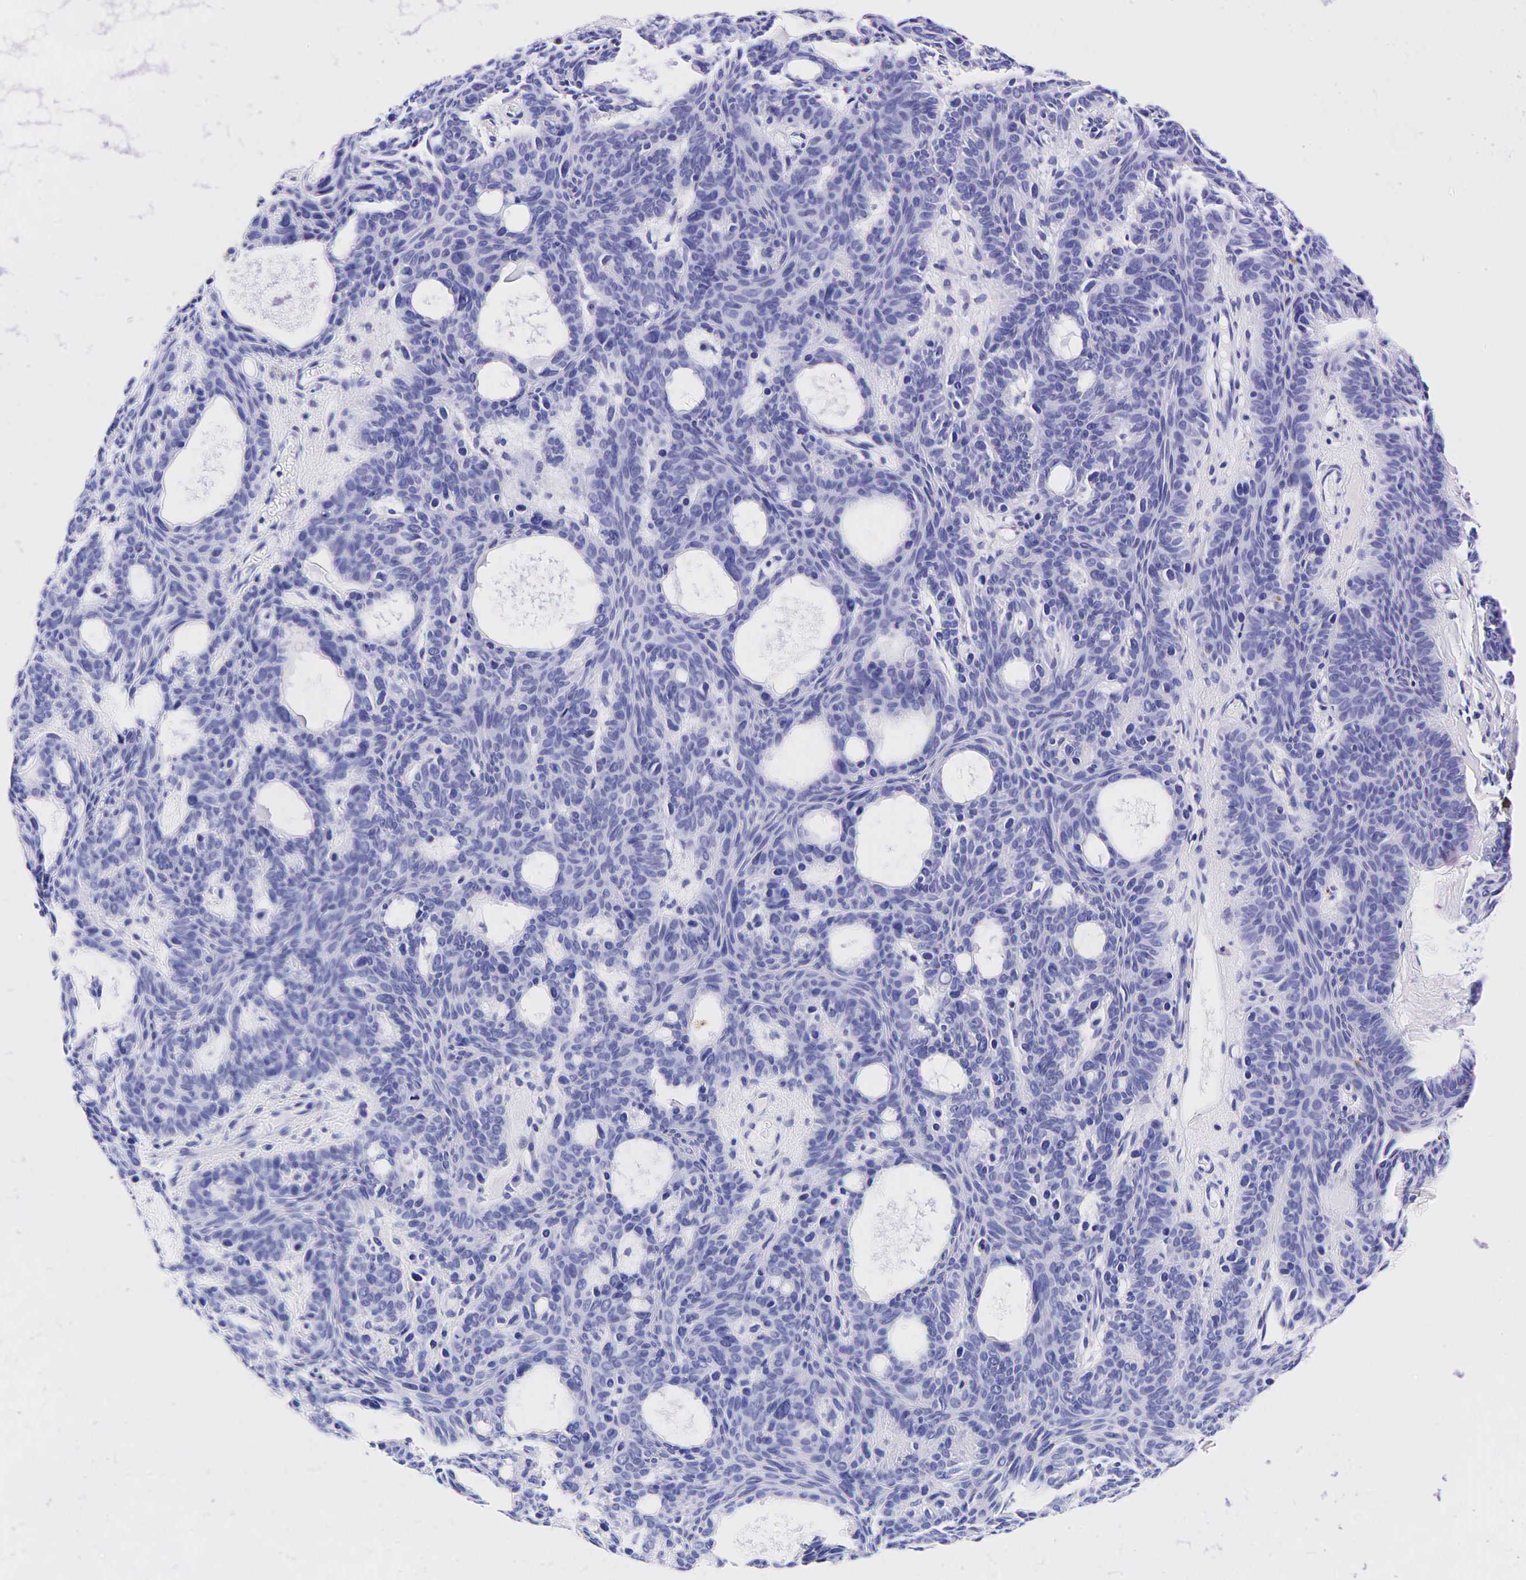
{"staining": {"intensity": "negative", "quantity": "none", "location": "none"}, "tissue": "skin cancer", "cell_type": "Tumor cells", "image_type": "cancer", "snomed": [{"axis": "morphology", "description": "Basal cell carcinoma"}, {"axis": "topography", "description": "Skin"}], "caption": "A high-resolution micrograph shows IHC staining of skin cancer (basal cell carcinoma), which reveals no significant expression in tumor cells.", "gene": "GCG", "patient": {"sex": "male", "age": 44}}